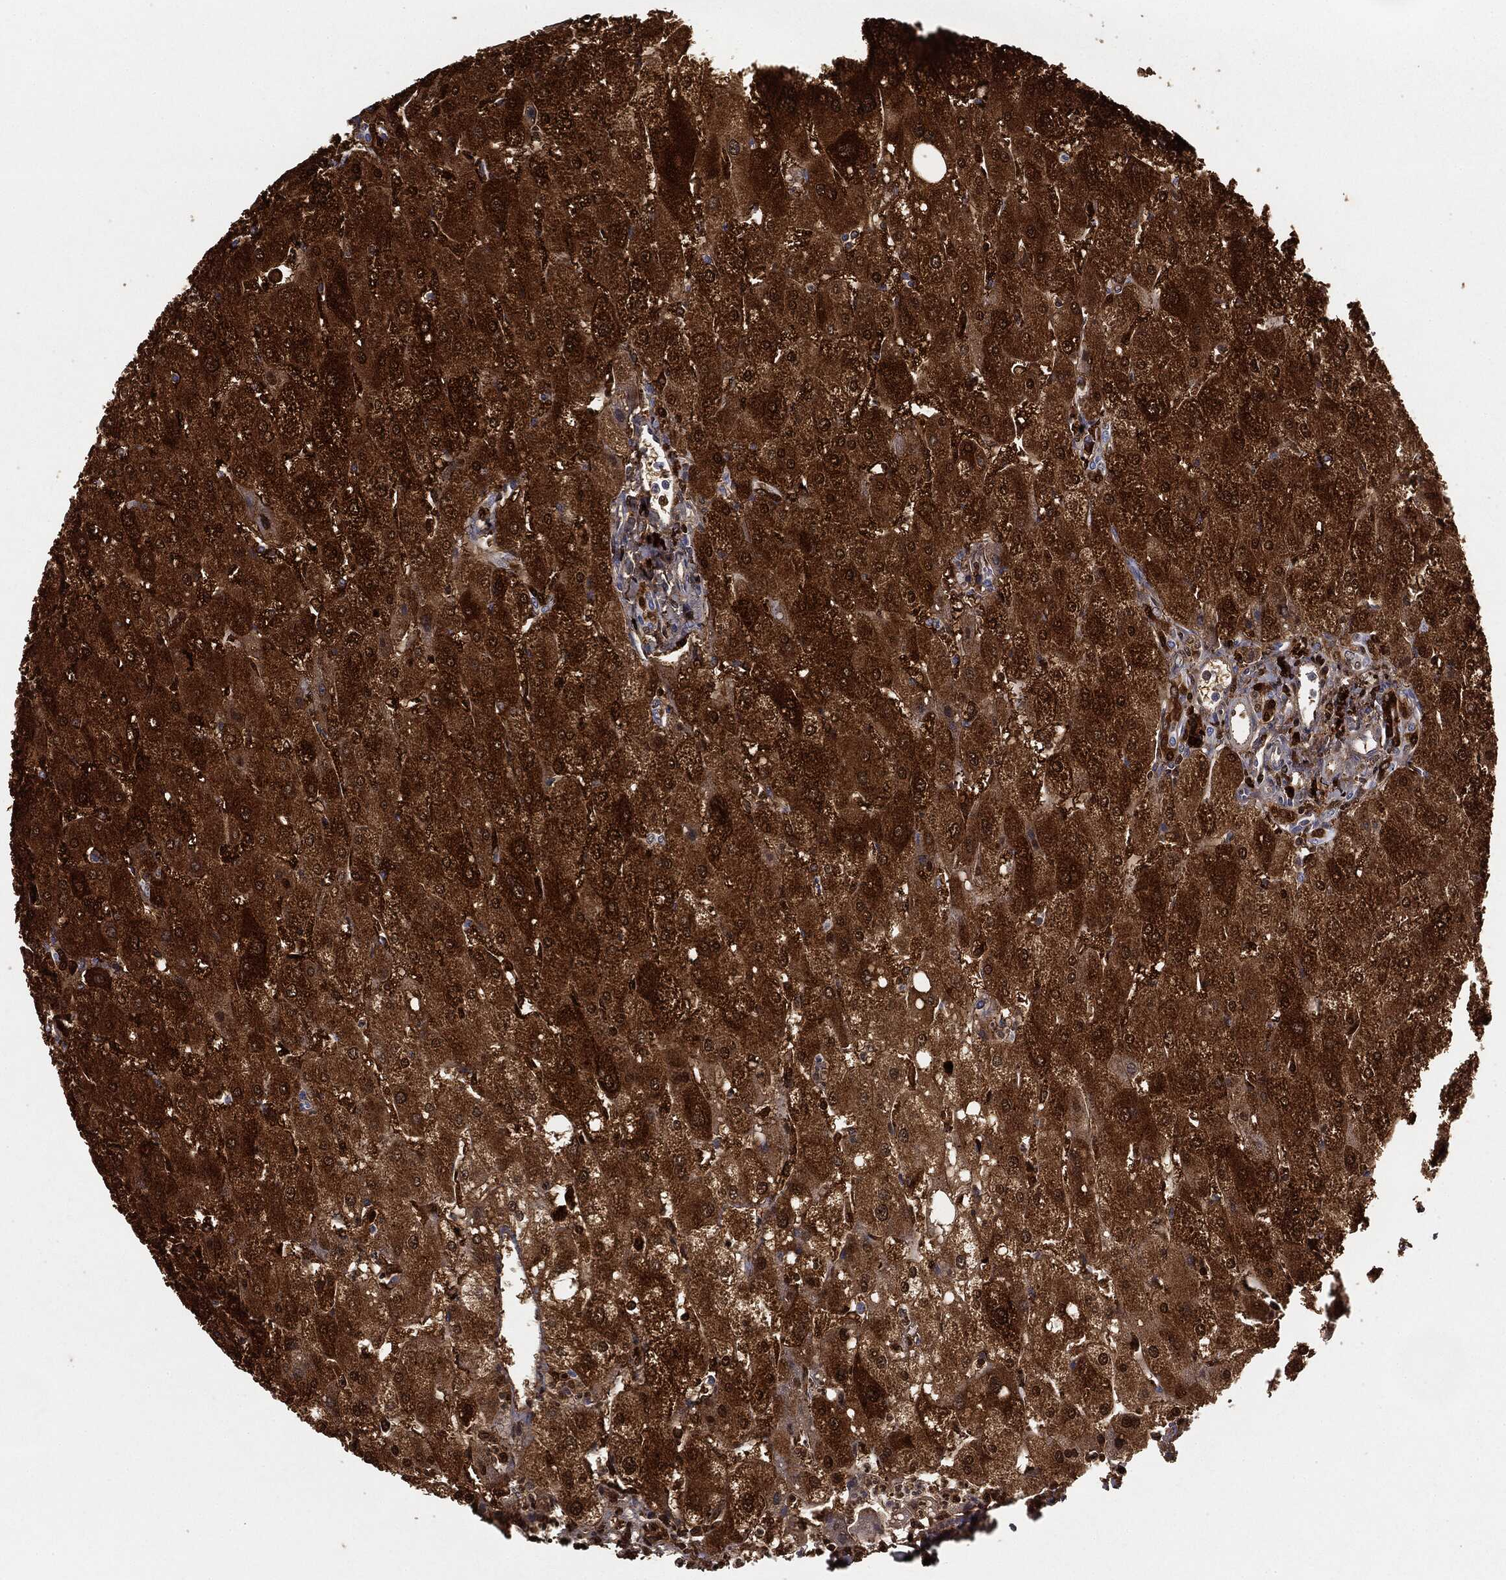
{"staining": {"intensity": "negative", "quantity": "none", "location": "none"}, "tissue": "liver", "cell_type": "Cholangiocytes", "image_type": "normal", "snomed": [{"axis": "morphology", "description": "Normal tissue, NOS"}, {"axis": "topography", "description": "Liver"}], "caption": "High power microscopy image of an immunohistochemistry image of benign liver, revealing no significant staining in cholangiocytes.", "gene": "ALDOB", "patient": {"sex": "male", "age": 67}}